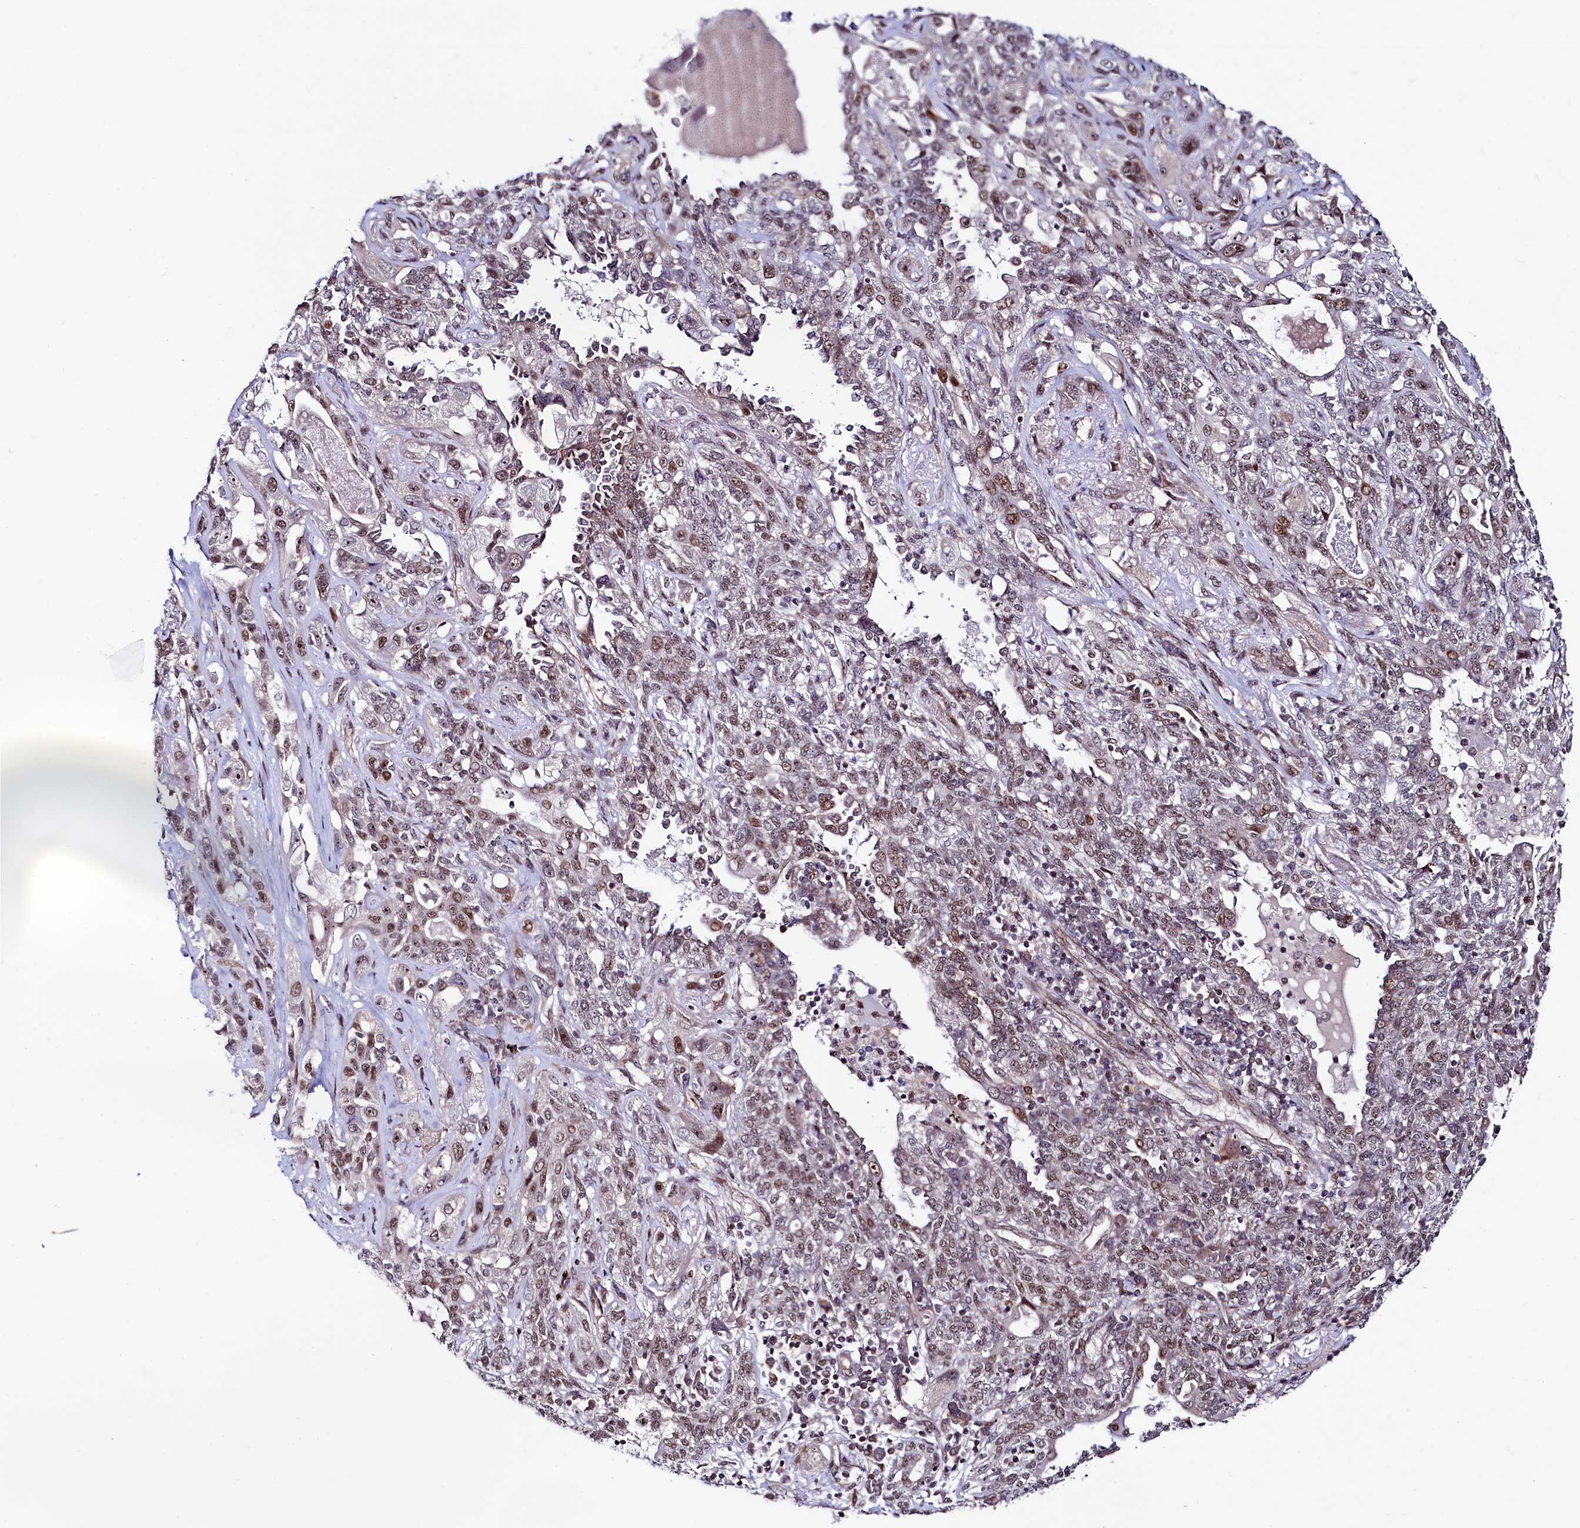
{"staining": {"intensity": "weak", "quantity": ">75%", "location": "nuclear"}, "tissue": "lung cancer", "cell_type": "Tumor cells", "image_type": "cancer", "snomed": [{"axis": "morphology", "description": "Squamous cell carcinoma, NOS"}, {"axis": "topography", "description": "Lung"}], "caption": "About >75% of tumor cells in lung squamous cell carcinoma display weak nuclear protein positivity as visualized by brown immunohistochemical staining.", "gene": "LEO1", "patient": {"sex": "female", "age": 70}}